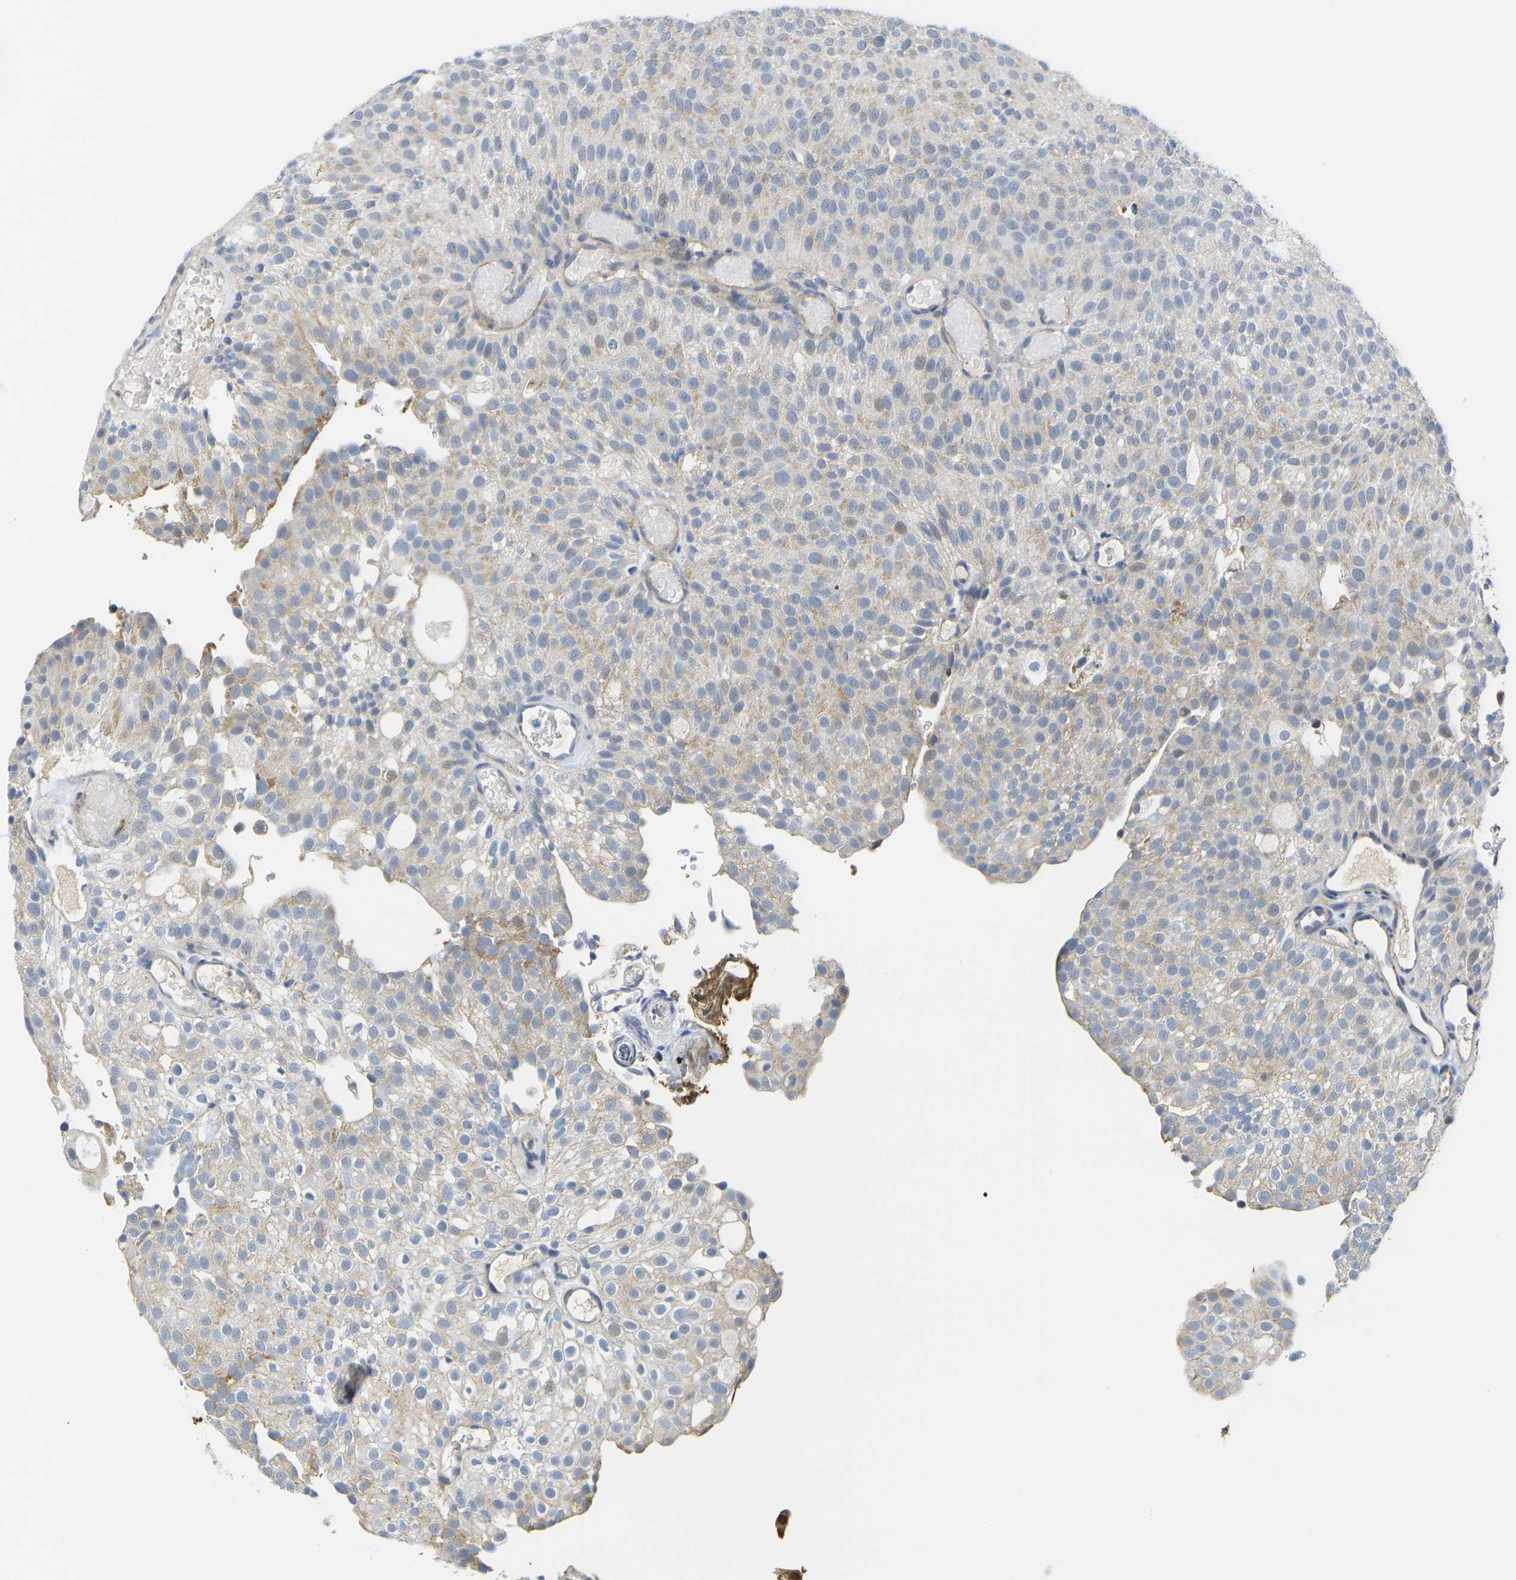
{"staining": {"intensity": "weak", "quantity": "25%-75%", "location": "cytoplasmic/membranous"}, "tissue": "urothelial cancer", "cell_type": "Tumor cells", "image_type": "cancer", "snomed": [{"axis": "morphology", "description": "Urothelial carcinoma, Low grade"}, {"axis": "topography", "description": "Urinary bladder"}], "caption": "Immunohistochemical staining of human urothelial cancer displays low levels of weak cytoplasmic/membranous protein positivity in about 25%-75% of tumor cells.", "gene": "OTOF", "patient": {"sex": "male", "age": 78}}